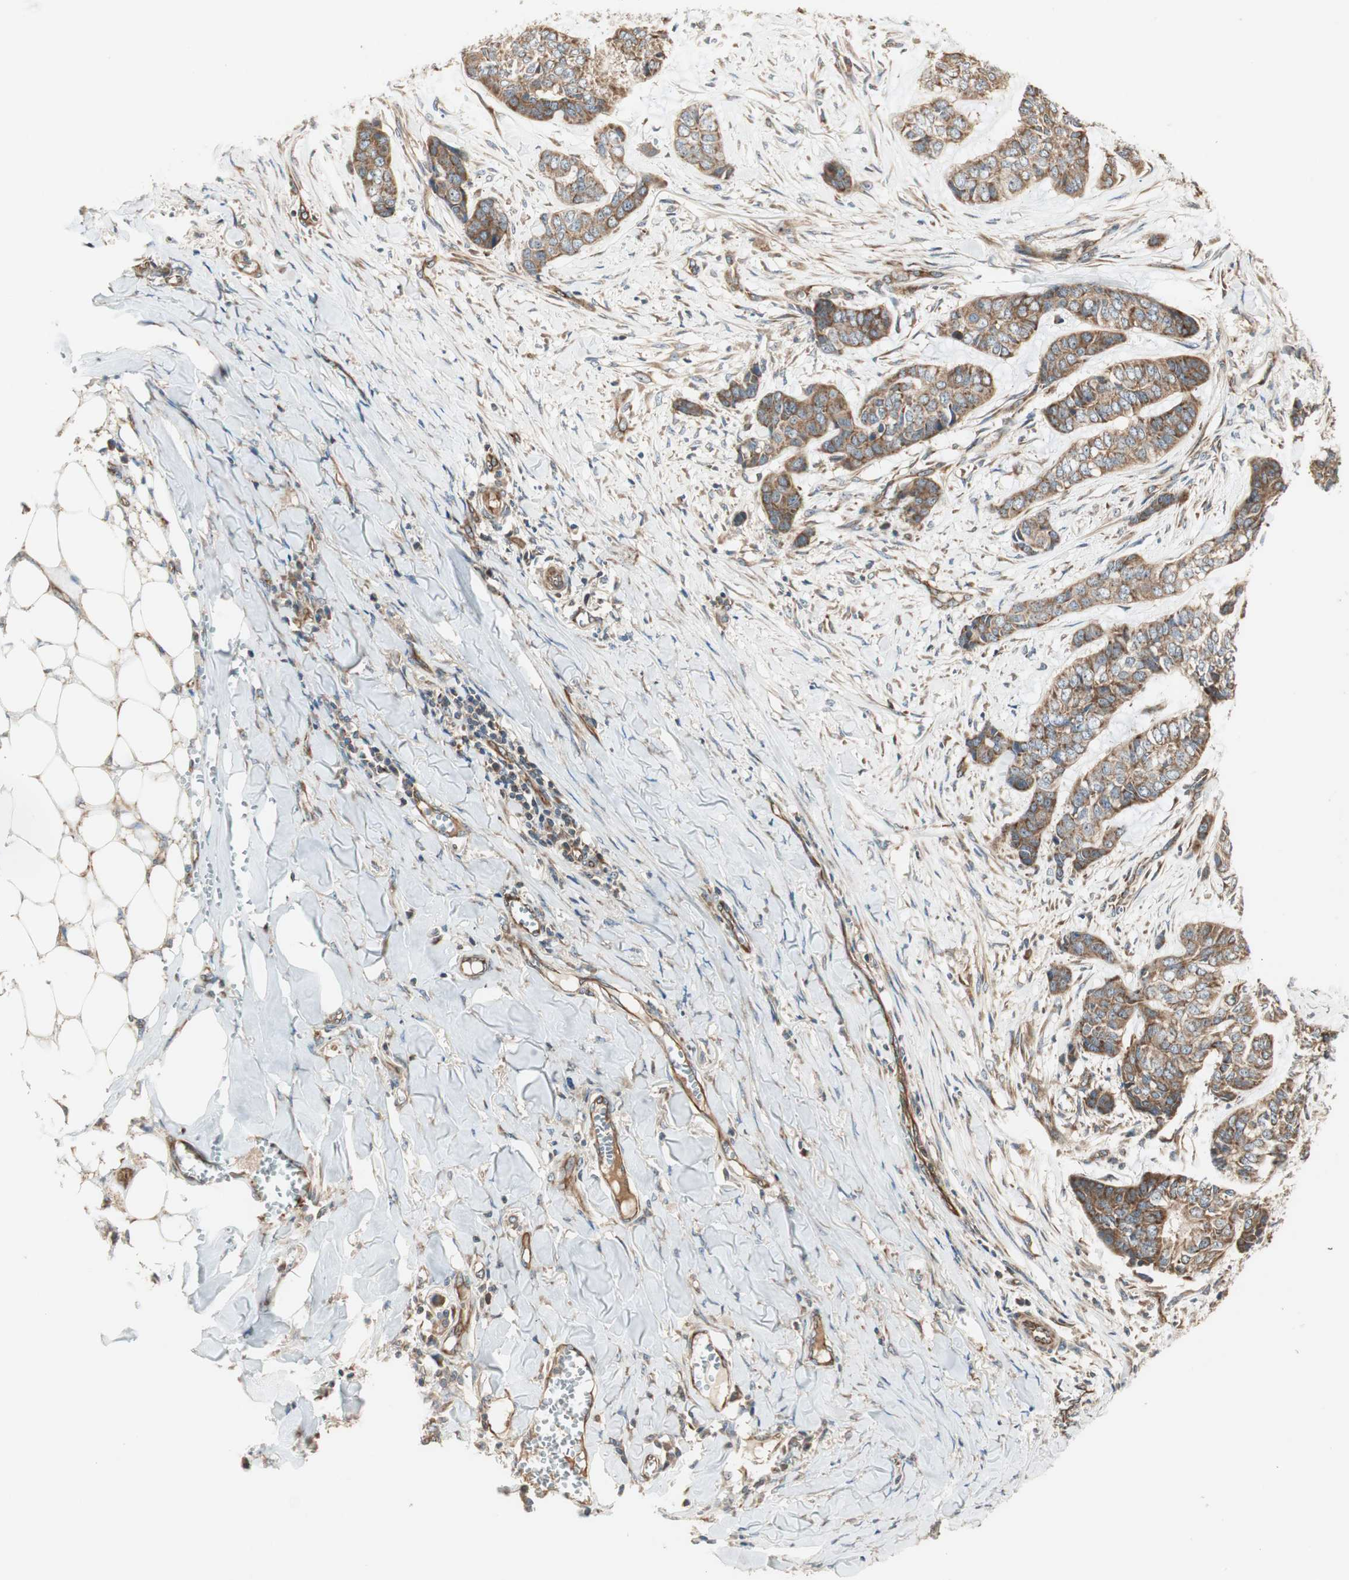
{"staining": {"intensity": "moderate", "quantity": ">75%", "location": "cytoplasmic/membranous"}, "tissue": "skin cancer", "cell_type": "Tumor cells", "image_type": "cancer", "snomed": [{"axis": "morphology", "description": "Basal cell carcinoma"}, {"axis": "topography", "description": "Skin"}], "caption": "This is an image of immunohistochemistry staining of basal cell carcinoma (skin), which shows moderate staining in the cytoplasmic/membranous of tumor cells.", "gene": "CTTNBP2NL", "patient": {"sex": "female", "age": 64}}